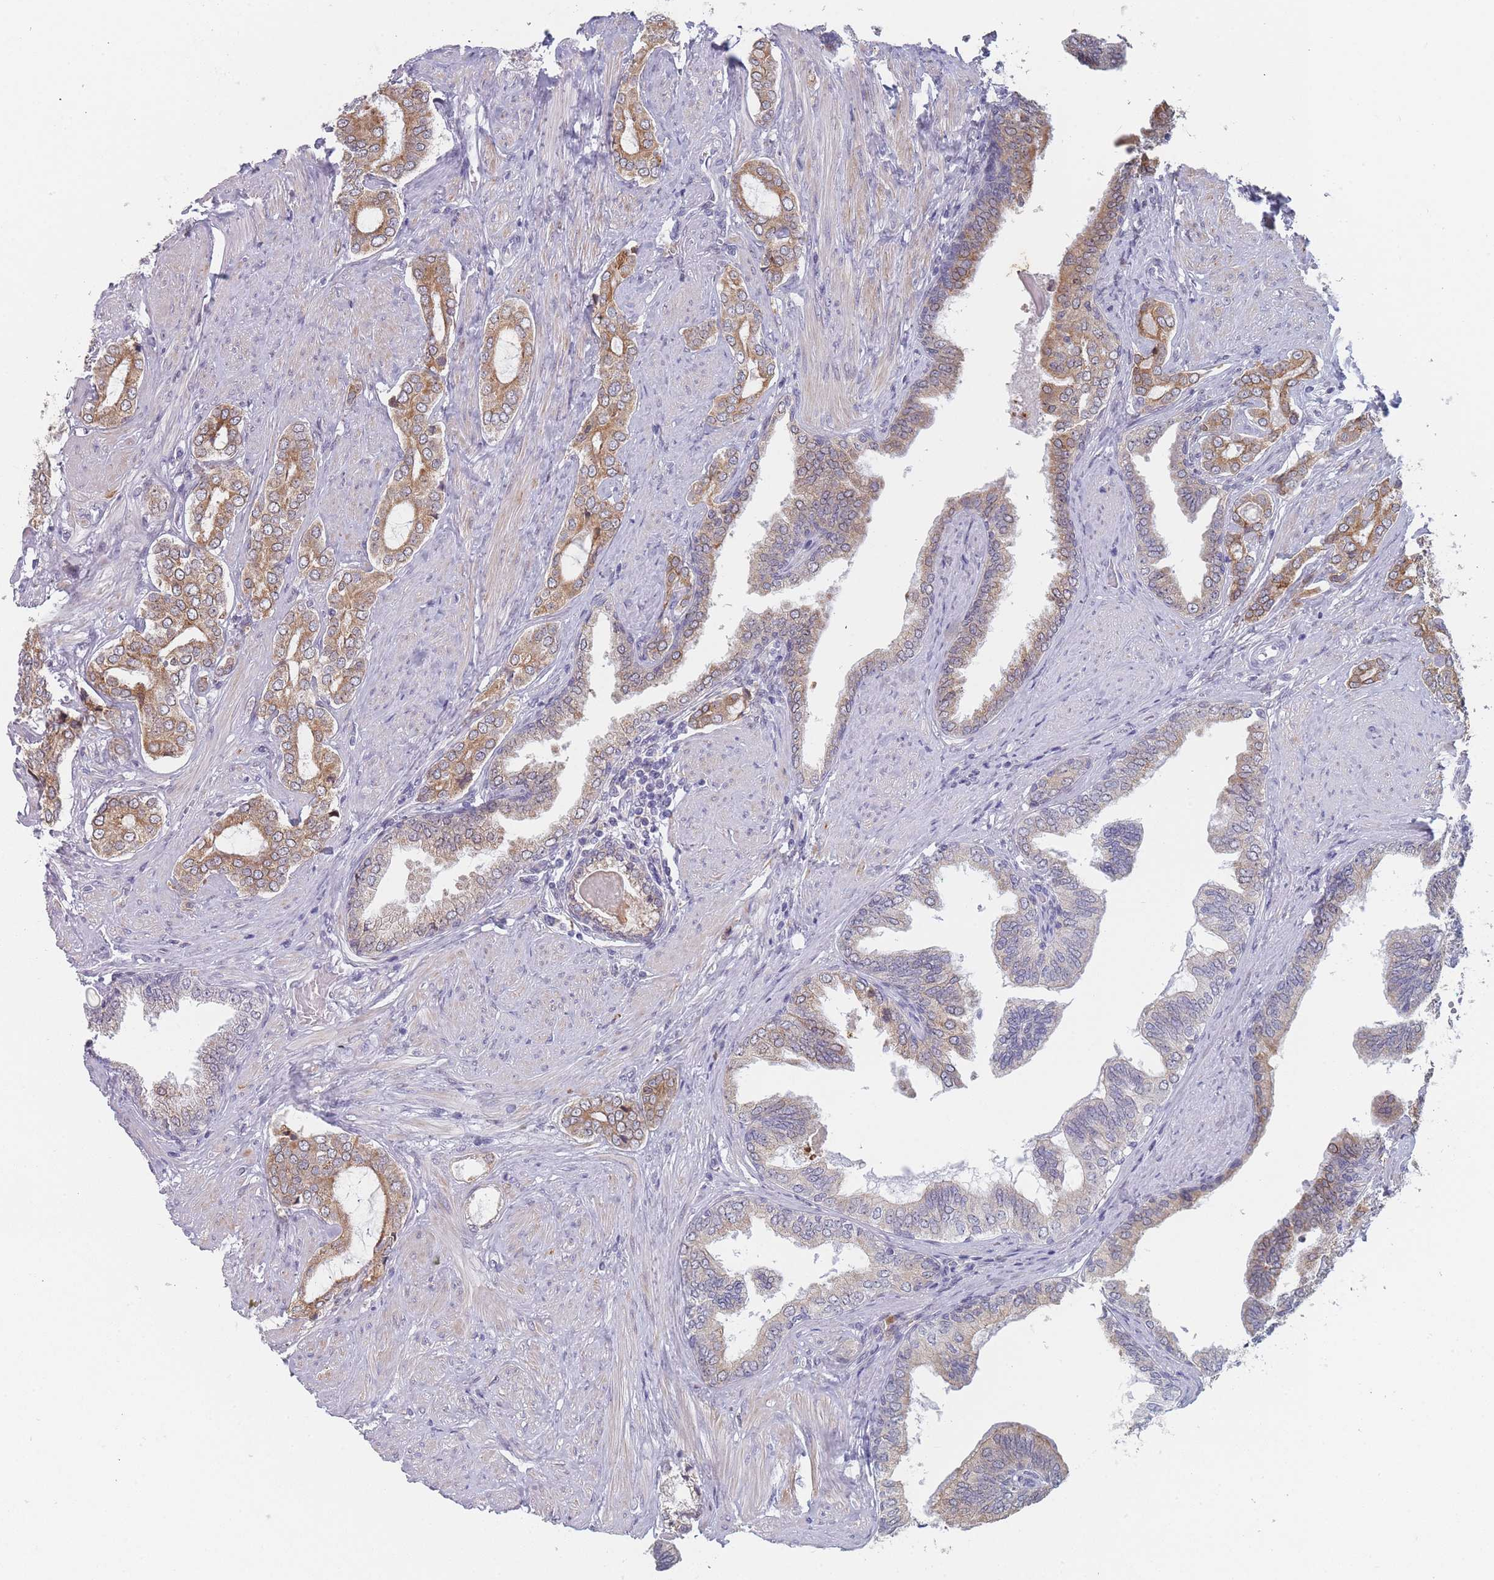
{"staining": {"intensity": "moderate", "quantity": "25%-75%", "location": "cytoplasmic/membranous"}, "tissue": "prostate cancer", "cell_type": "Tumor cells", "image_type": "cancer", "snomed": [{"axis": "morphology", "description": "Adenocarcinoma, High grade"}, {"axis": "topography", "description": "Prostate"}], "caption": "Immunohistochemistry (IHC) of human prostate cancer (adenocarcinoma (high-grade)) displays medium levels of moderate cytoplasmic/membranous staining in about 25%-75% of tumor cells. (Brightfield microscopy of DAB IHC at high magnification).", "gene": "TMED10", "patient": {"sex": "male", "age": 71}}